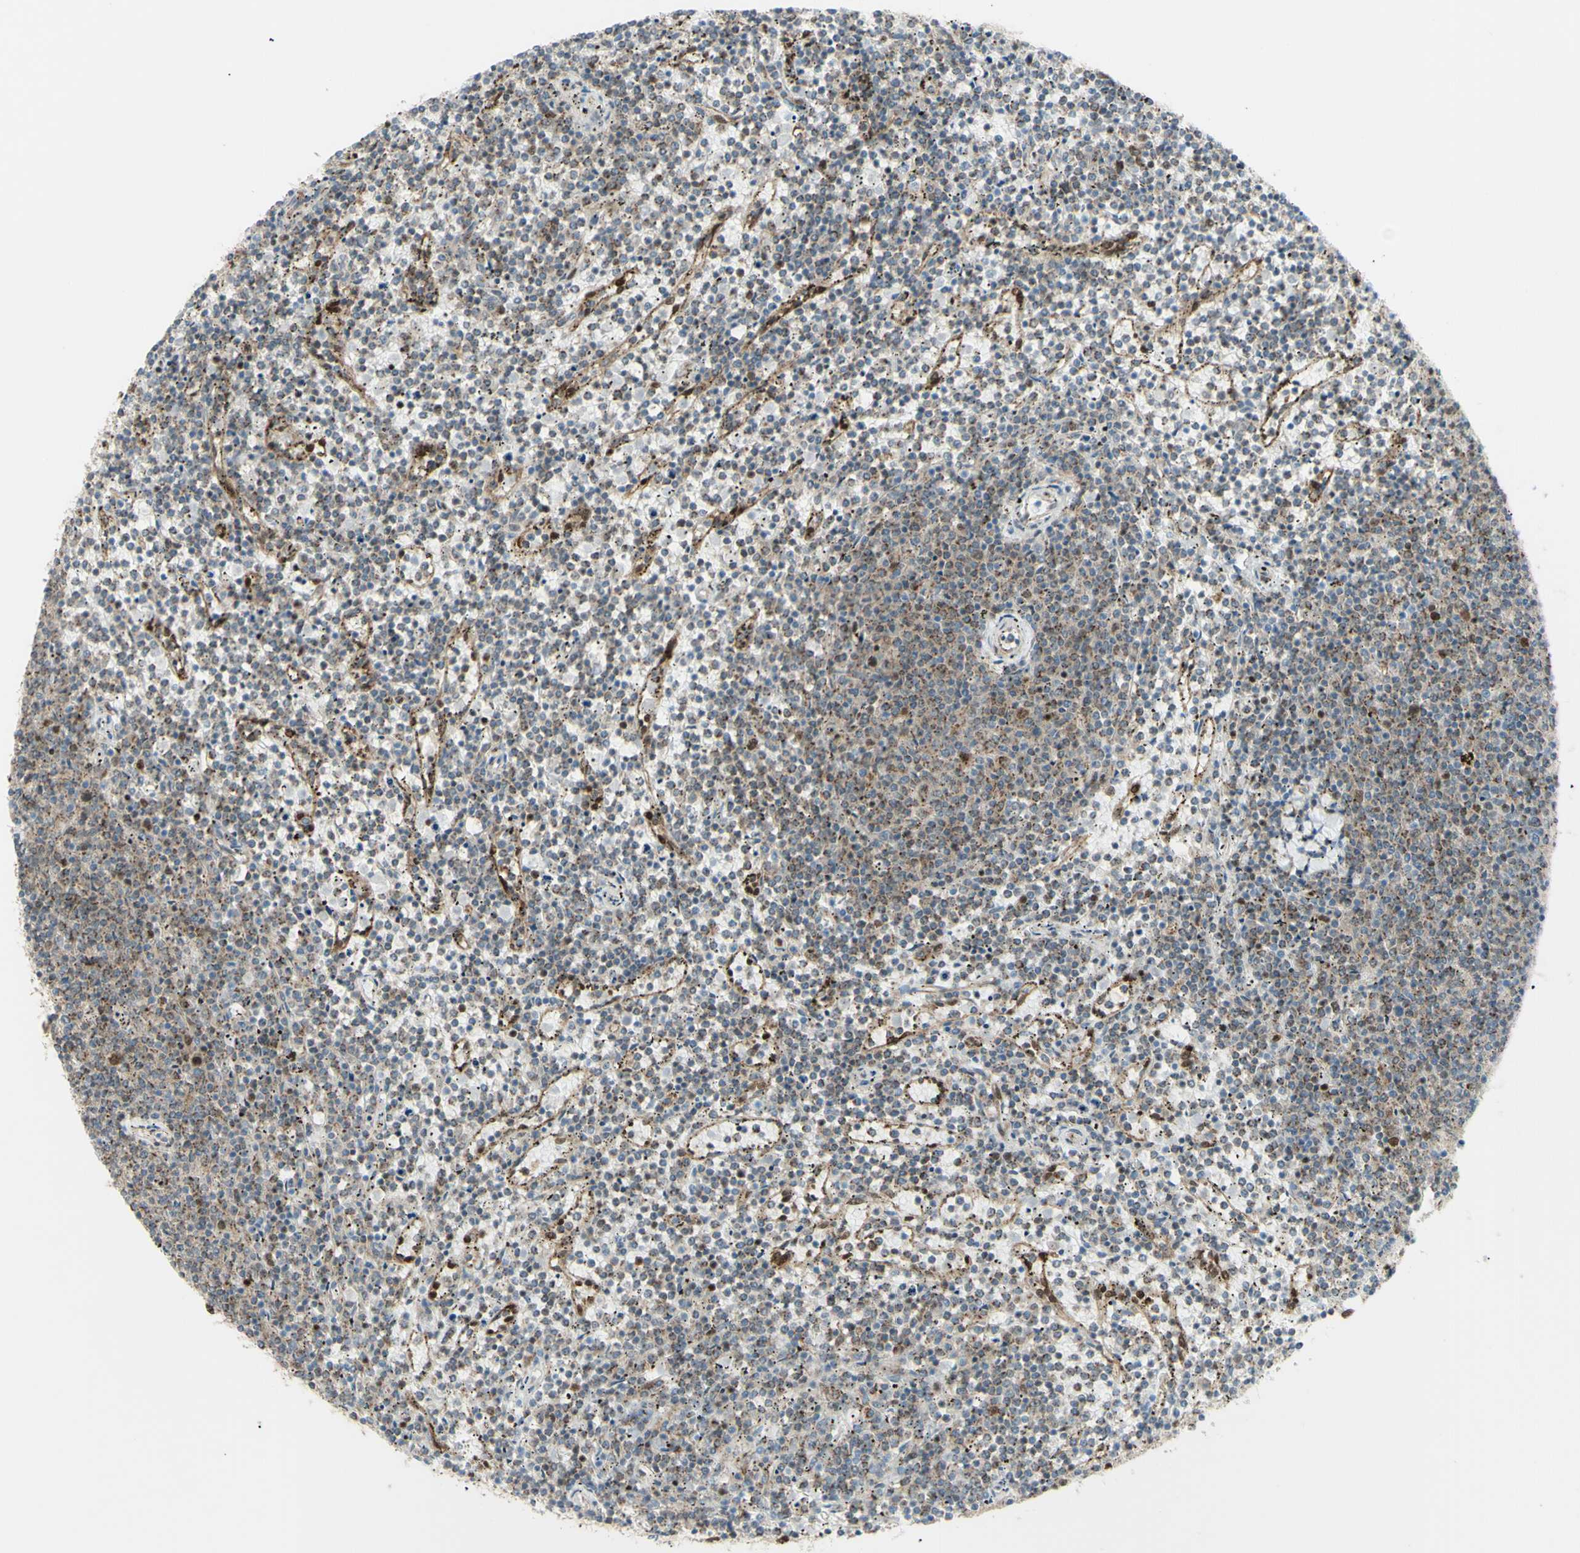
{"staining": {"intensity": "moderate", "quantity": "<25%", "location": "nuclear"}, "tissue": "lymphoma", "cell_type": "Tumor cells", "image_type": "cancer", "snomed": [{"axis": "morphology", "description": "Malignant lymphoma, non-Hodgkin's type, Low grade"}, {"axis": "topography", "description": "Spleen"}], "caption": "Protein expression analysis of lymphoma displays moderate nuclear staining in about <25% of tumor cells.", "gene": "ZMYM6", "patient": {"sex": "female", "age": 50}}